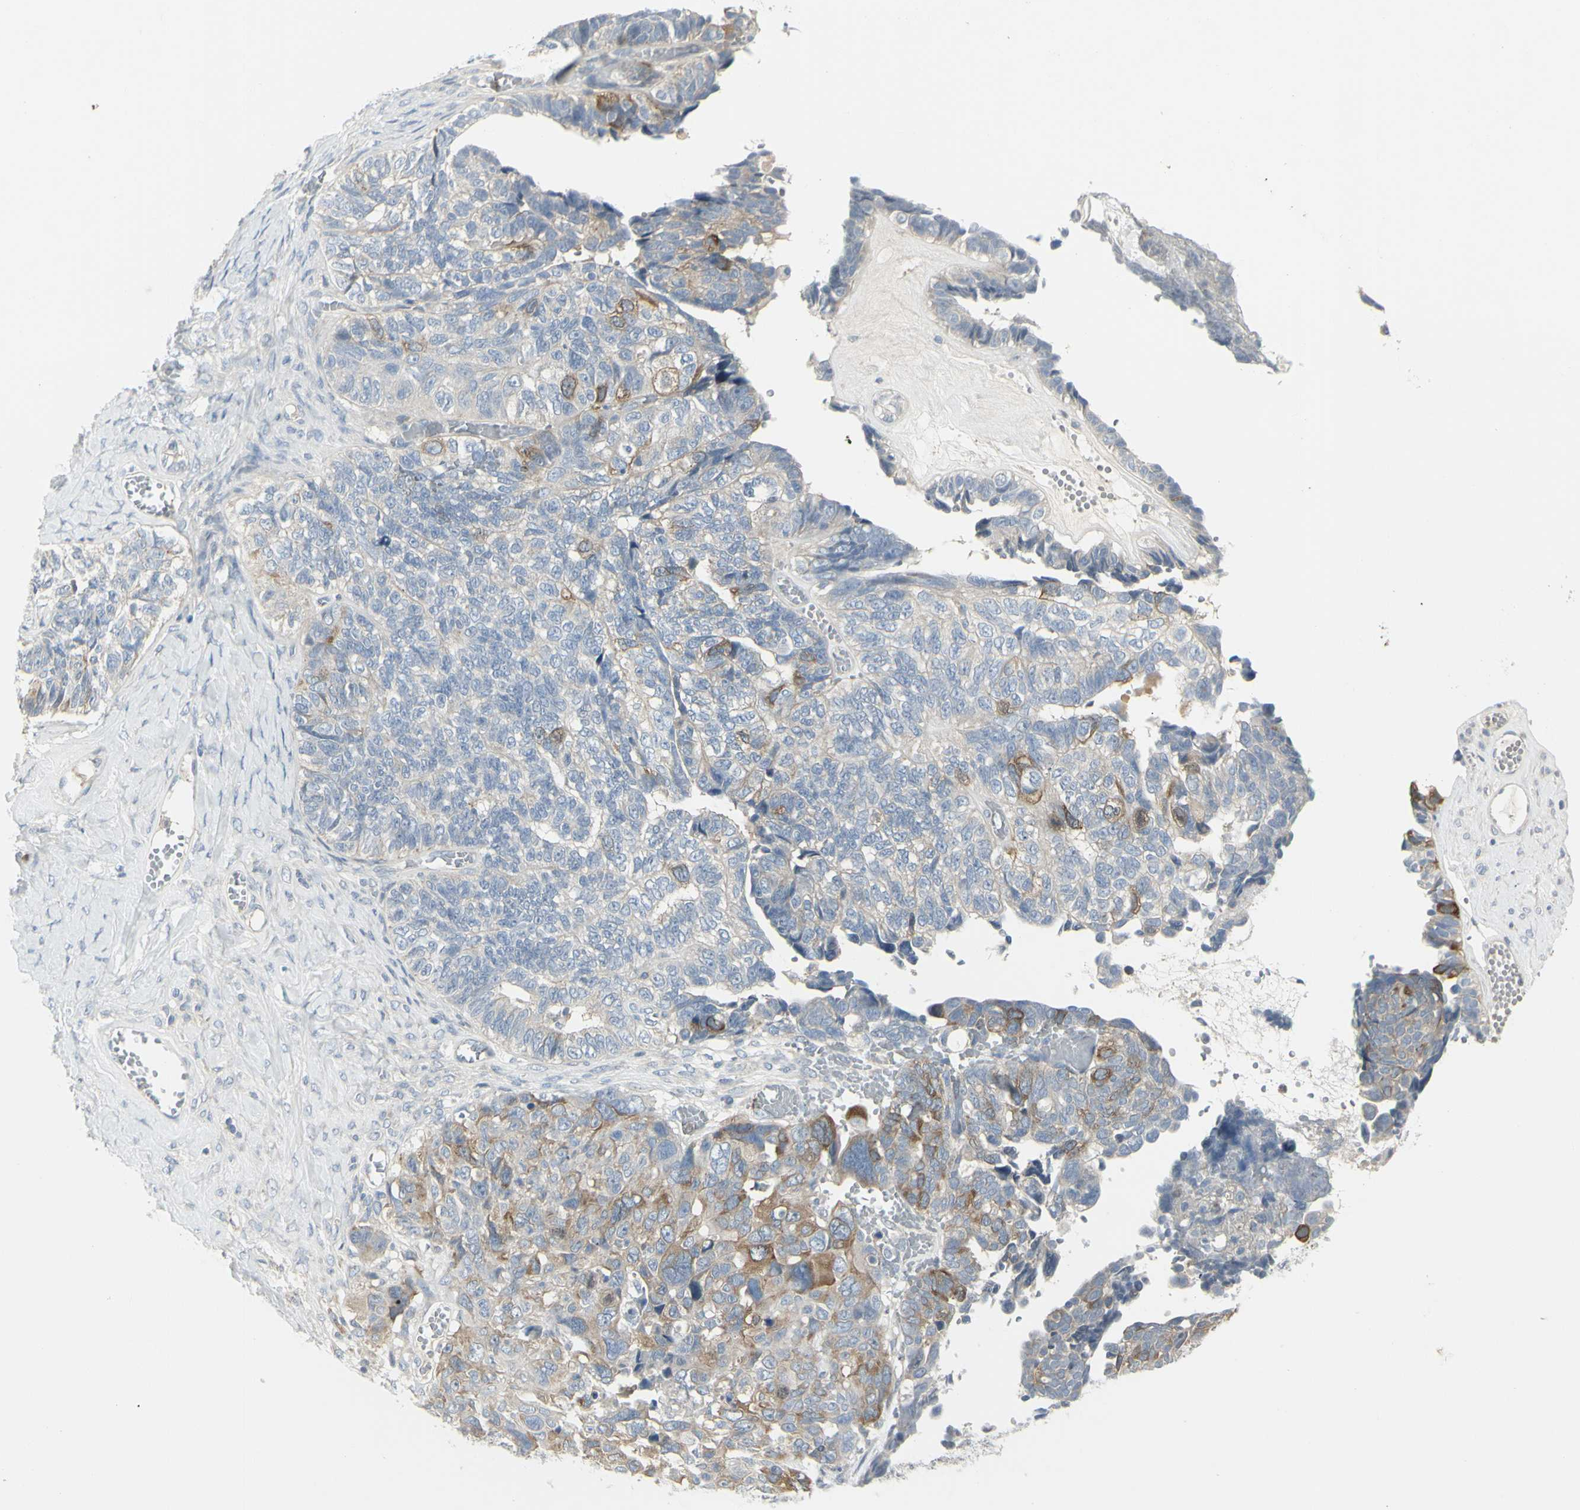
{"staining": {"intensity": "moderate", "quantity": "25%-75%", "location": "cytoplasmic/membranous"}, "tissue": "ovarian cancer", "cell_type": "Tumor cells", "image_type": "cancer", "snomed": [{"axis": "morphology", "description": "Cystadenocarcinoma, serous, NOS"}, {"axis": "topography", "description": "Ovary"}], "caption": "This micrograph displays IHC staining of ovarian serous cystadenocarcinoma, with medium moderate cytoplasmic/membranous positivity in approximately 25%-75% of tumor cells.", "gene": "CCNB2", "patient": {"sex": "female", "age": 79}}